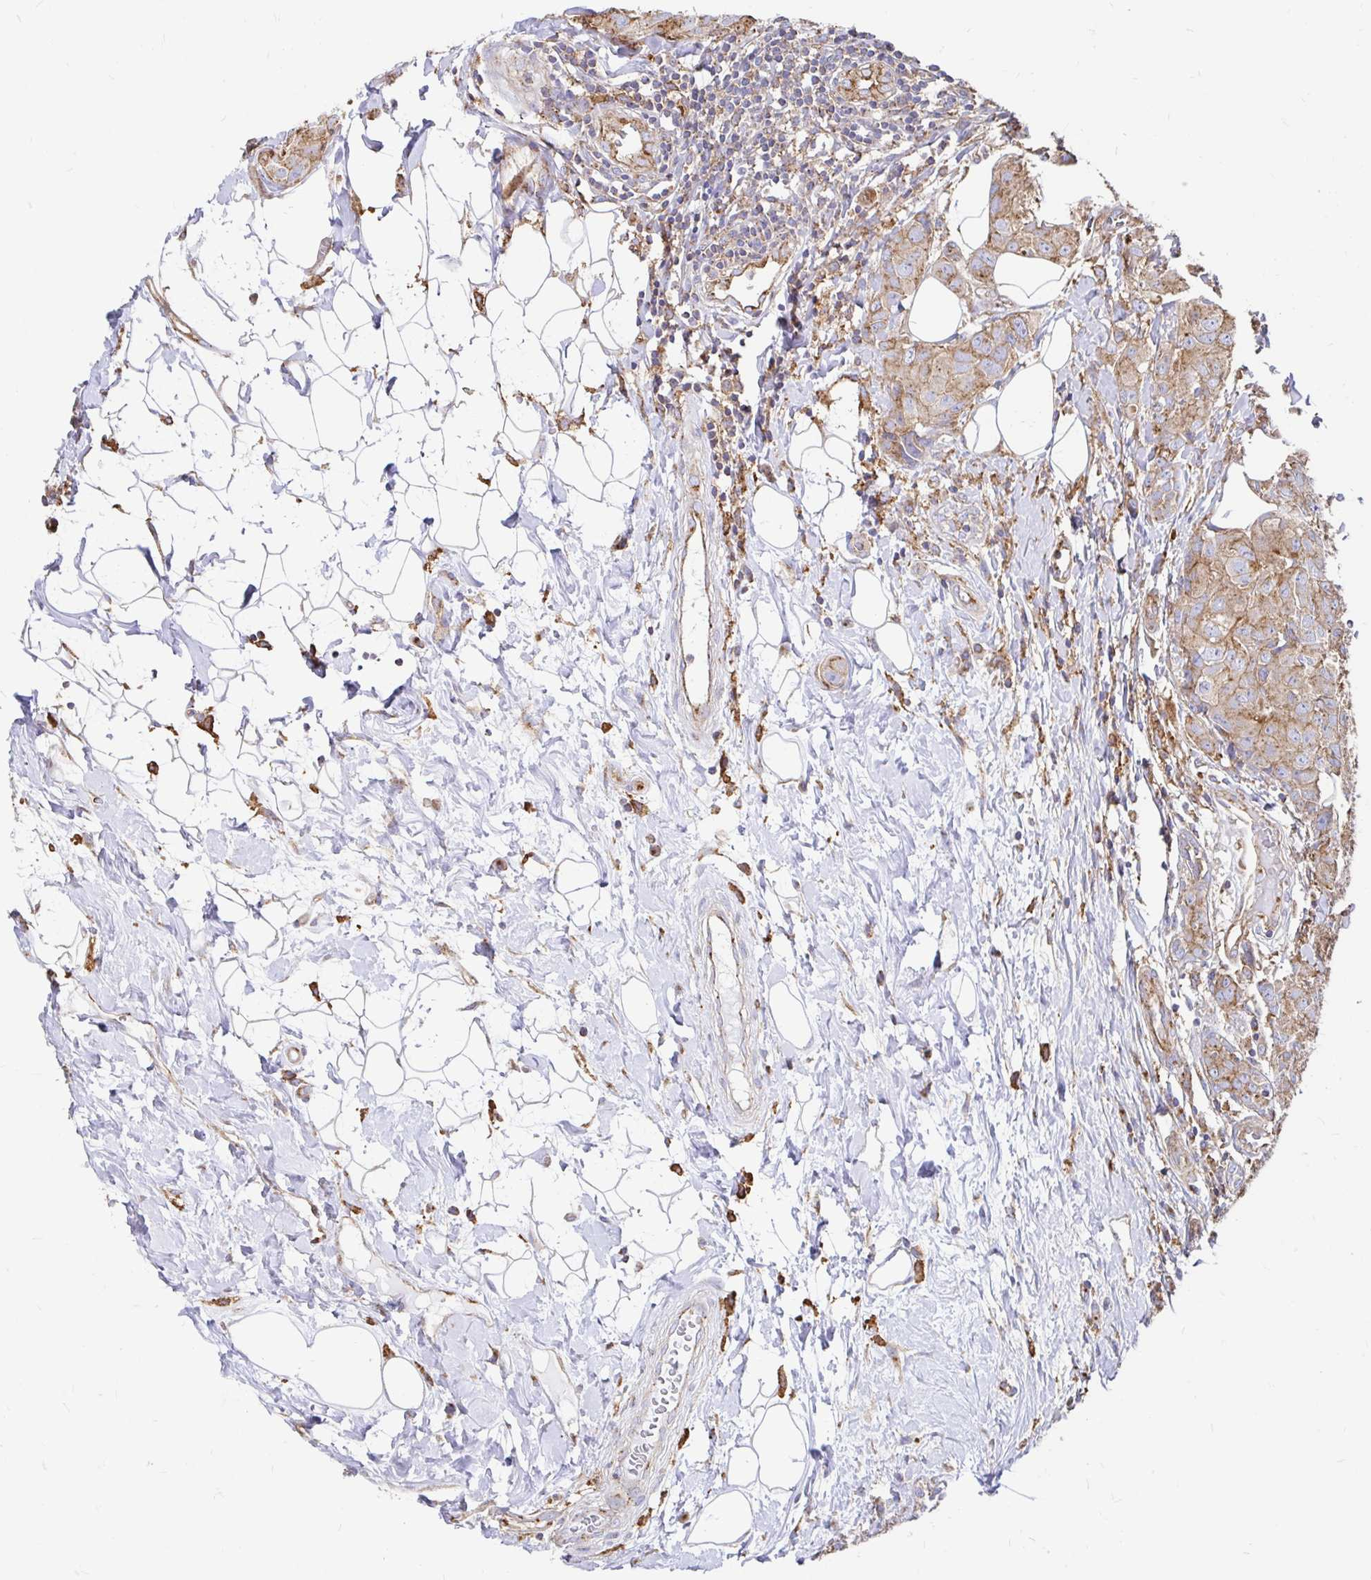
{"staining": {"intensity": "moderate", "quantity": ">75%", "location": "cytoplasmic/membranous"}, "tissue": "breast cancer", "cell_type": "Tumor cells", "image_type": "cancer", "snomed": [{"axis": "morphology", "description": "Duct carcinoma"}, {"axis": "topography", "description": "Breast"}], "caption": "IHC image of human intraductal carcinoma (breast) stained for a protein (brown), which reveals medium levels of moderate cytoplasmic/membranous staining in approximately >75% of tumor cells.", "gene": "CLTC", "patient": {"sex": "female", "age": 43}}